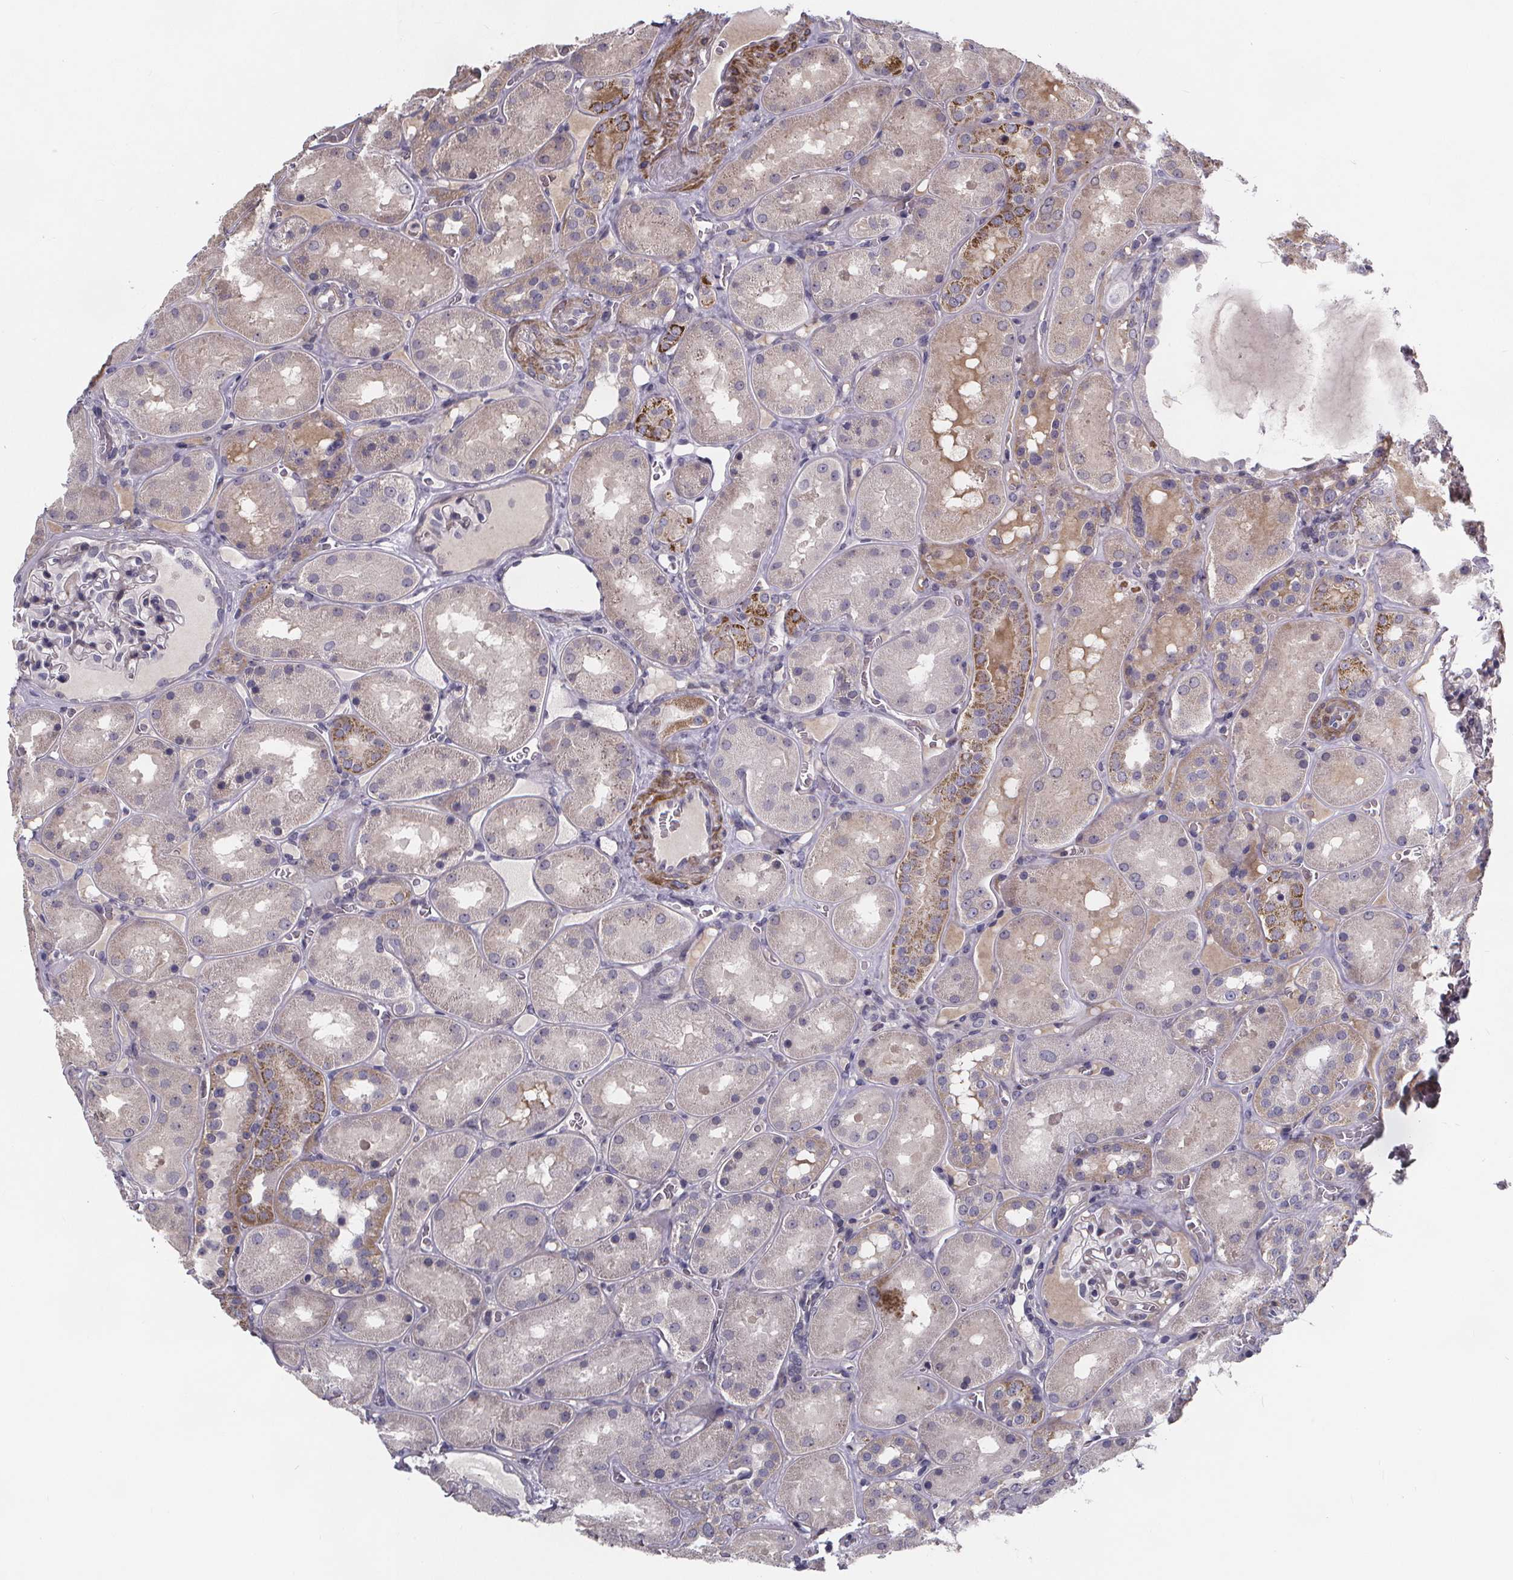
{"staining": {"intensity": "negative", "quantity": "none", "location": "none"}, "tissue": "kidney", "cell_type": "Cells in glomeruli", "image_type": "normal", "snomed": [{"axis": "morphology", "description": "Normal tissue, NOS"}, {"axis": "topography", "description": "Kidney"}], "caption": "A high-resolution image shows IHC staining of unremarkable kidney, which shows no significant positivity in cells in glomeruli.", "gene": "FBXW2", "patient": {"sex": "male", "age": 73}}